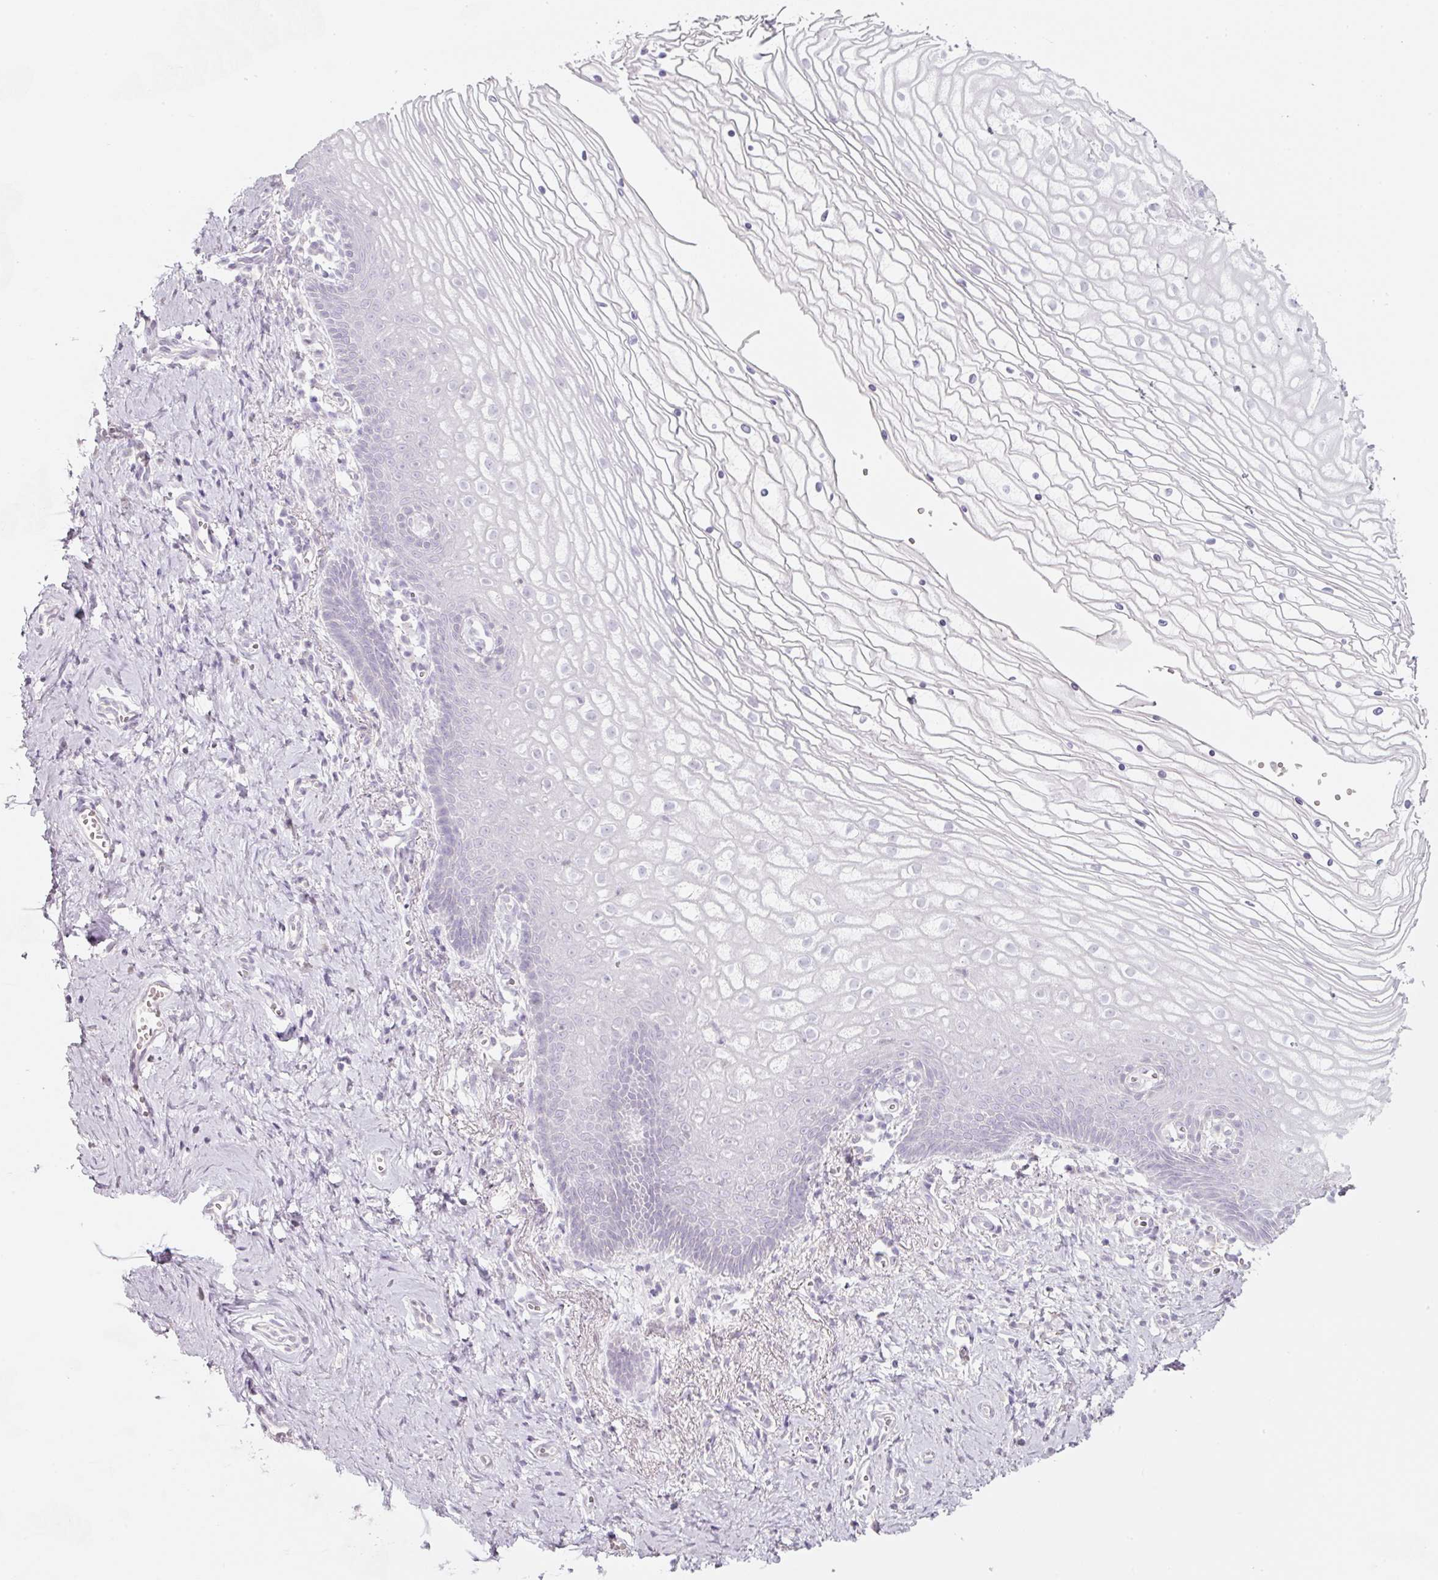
{"staining": {"intensity": "negative", "quantity": "none", "location": "none"}, "tissue": "vagina", "cell_type": "Squamous epithelial cells", "image_type": "normal", "snomed": [{"axis": "morphology", "description": "Normal tissue, NOS"}, {"axis": "topography", "description": "Vagina"}], "caption": "High magnification brightfield microscopy of normal vagina stained with DAB (brown) and counterstained with hematoxylin (blue): squamous epithelial cells show no significant positivity.", "gene": "ENSG00000206549", "patient": {"sex": "female", "age": 56}}